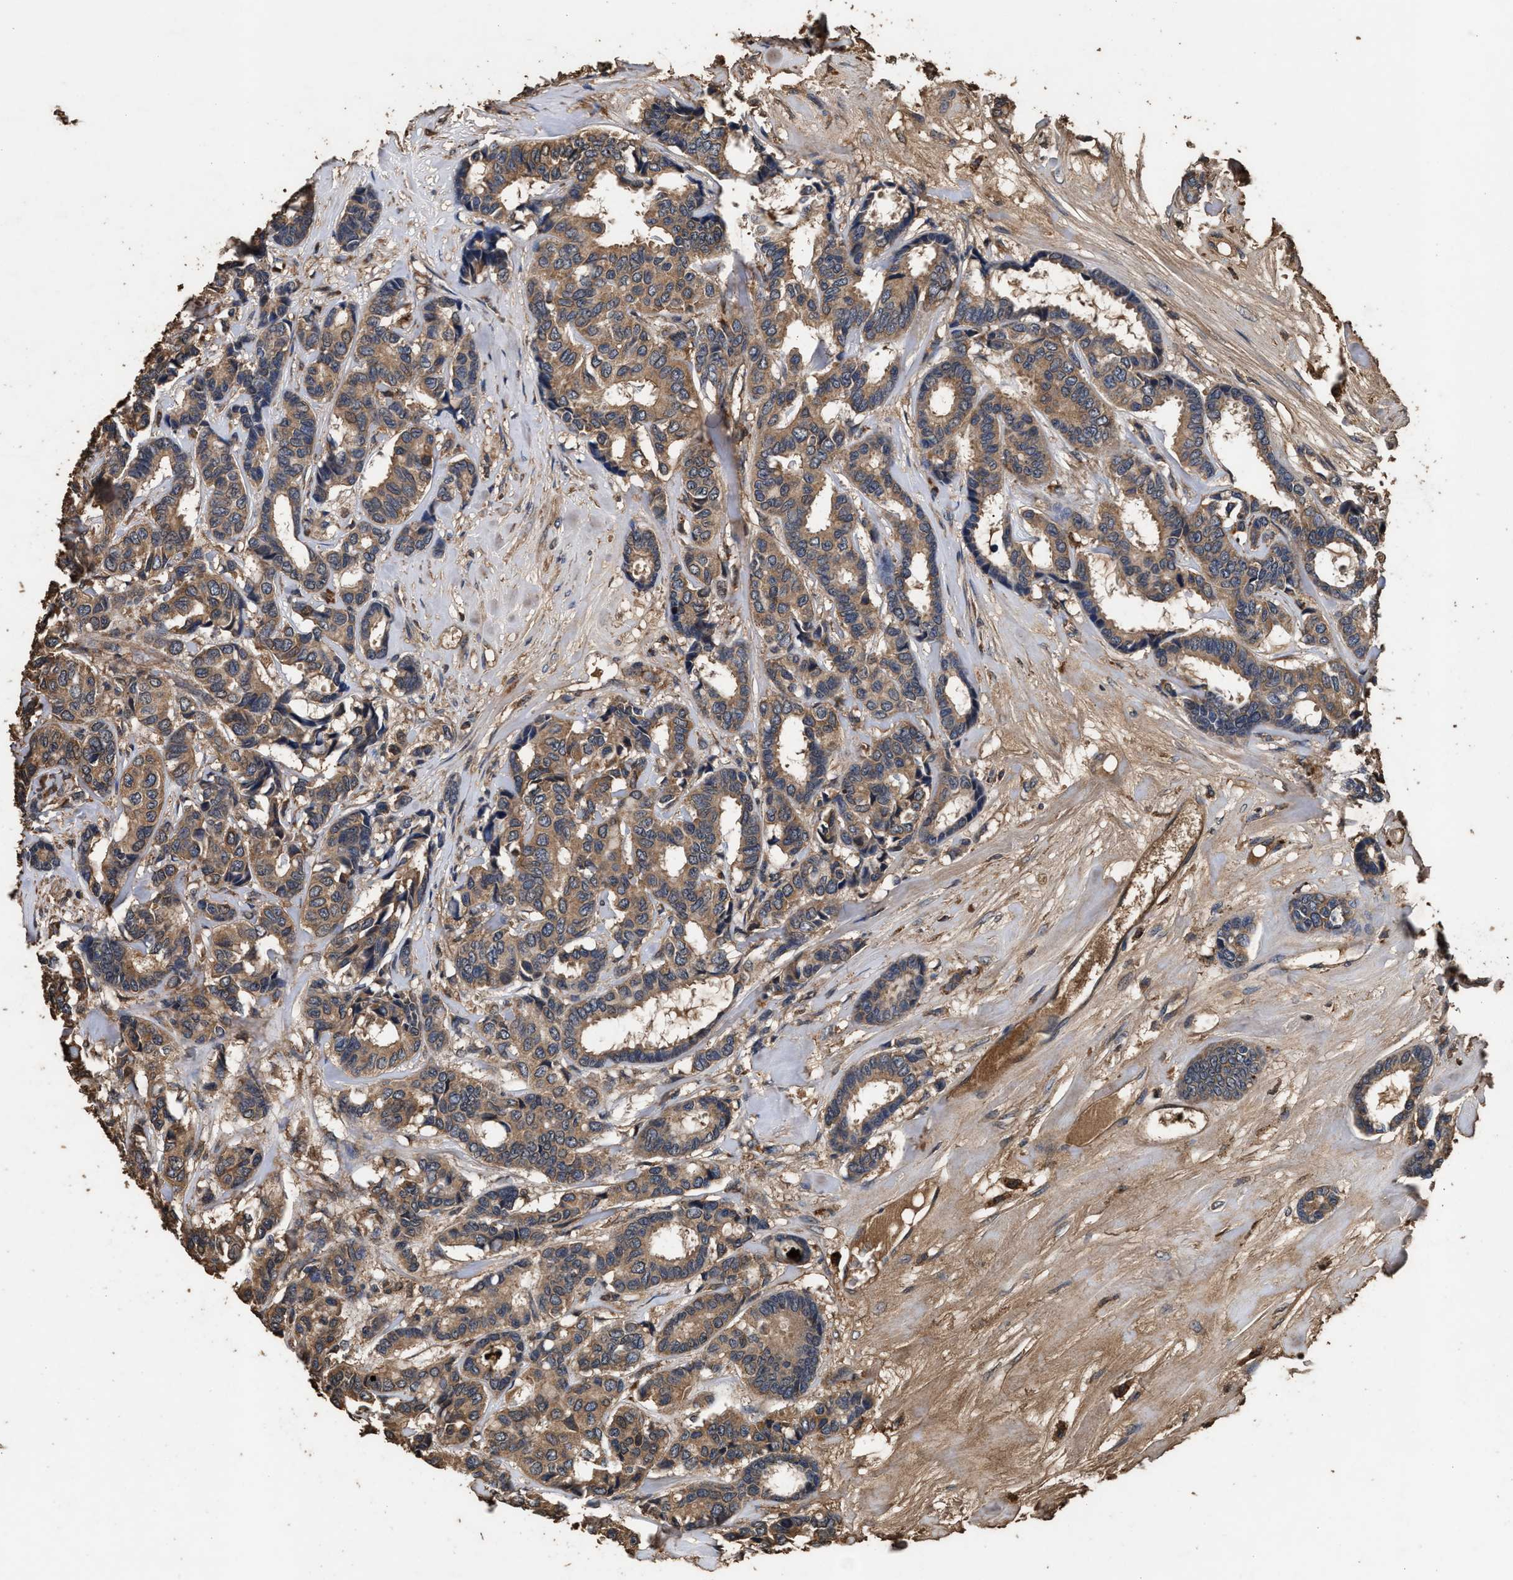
{"staining": {"intensity": "moderate", "quantity": ">75%", "location": "cytoplasmic/membranous"}, "tissue": "breast cancer", "cell_type": "Tumor cells", "image_type": "cancer", "snomed": [{"axis": "morphology", "description": "Duct carcinoma"}, {"axis": "topography", "description": "Breast"}], "caption": "This is a photomicrograph of immunohistochemistry (IHC) staining of infiltrating ductal carcinoma (breast), which shows moderate staining in the cytoplasmic/membranous of tumor cells.", "gene": "KYAT1", "patient": {"sex": "female", "age": 87}}